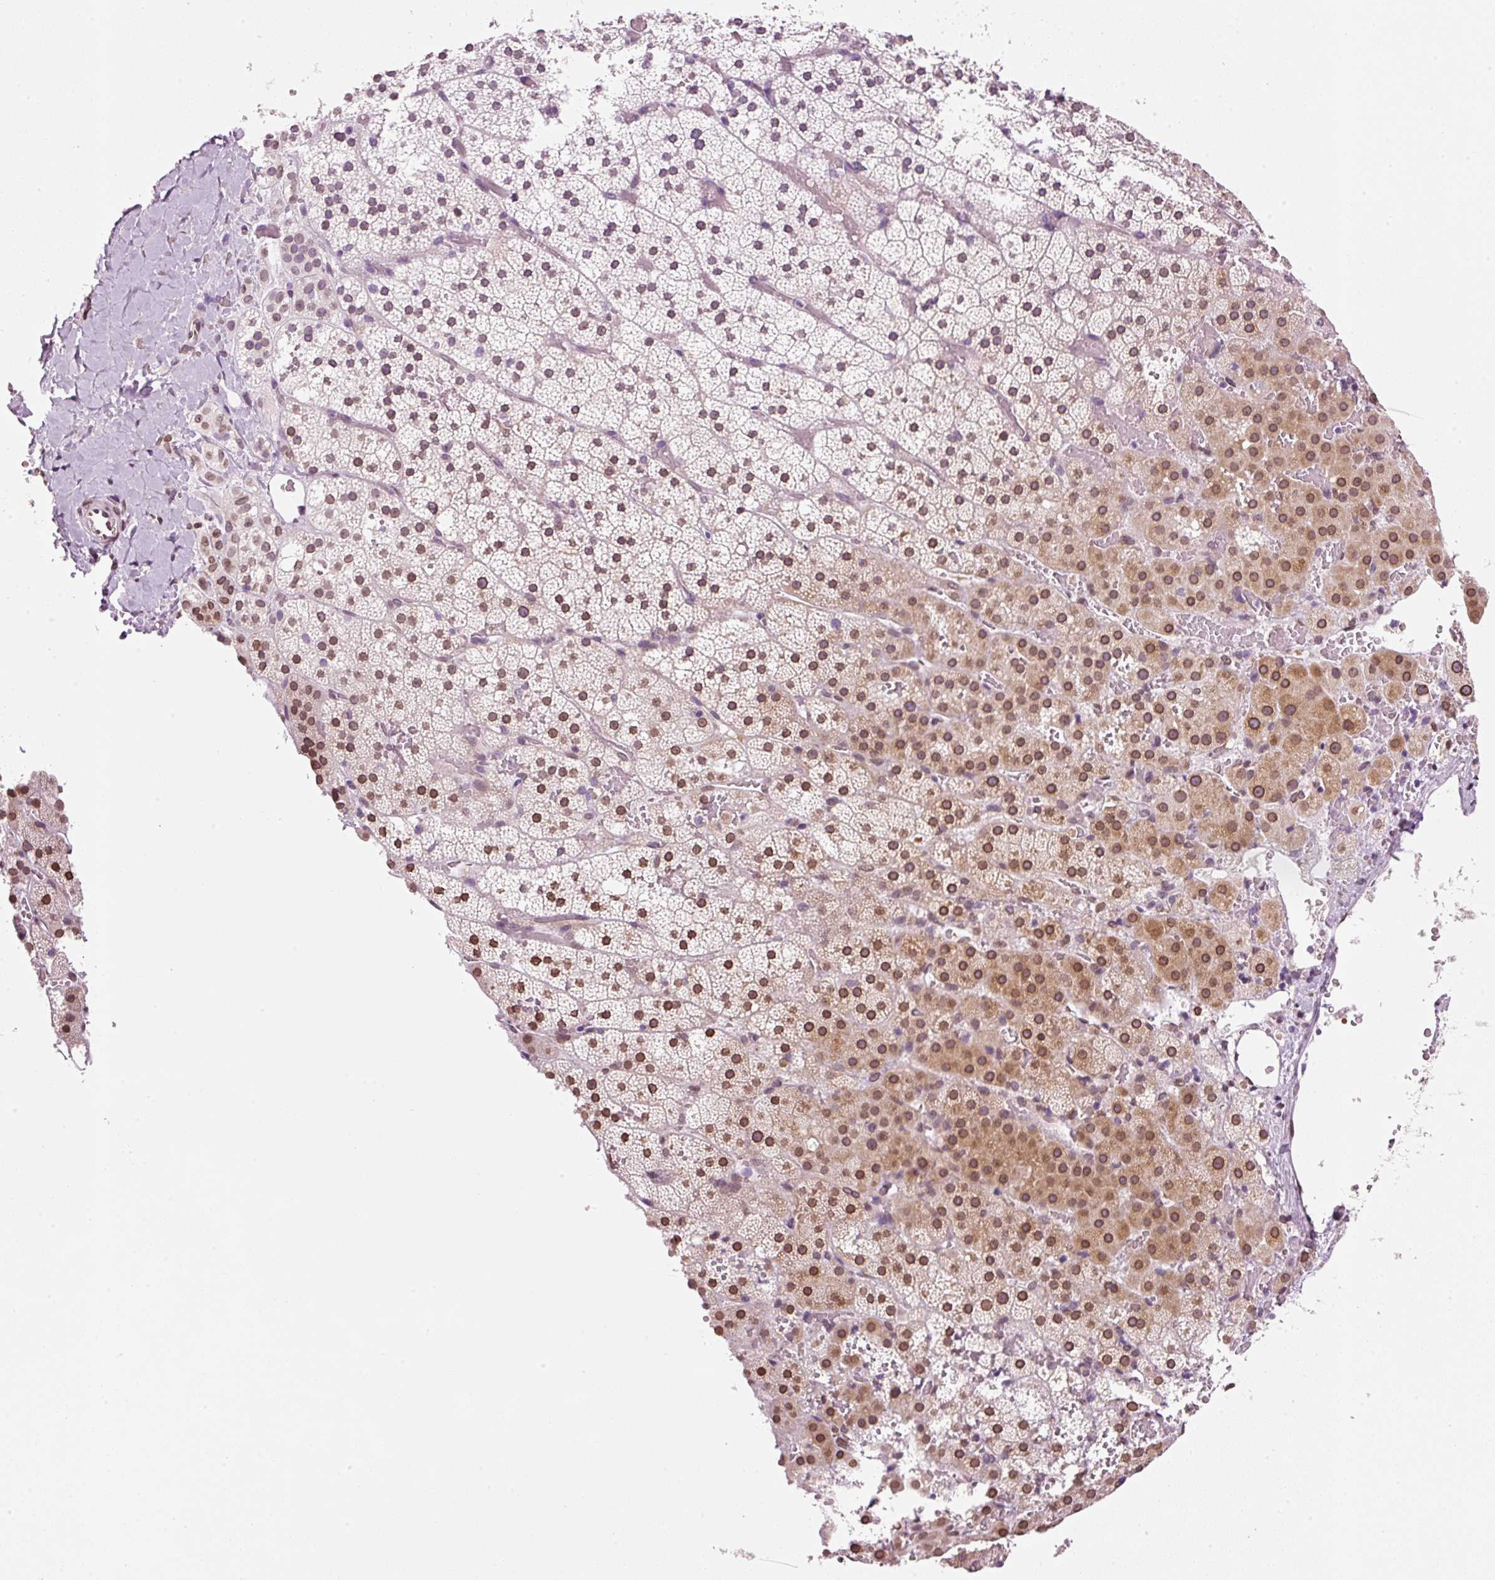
{"staining": {"intensity": "moderate", "quantity": "25%-75%", "location": "cytoplasmic/membranous,nuclear"}, "tissue": "adrenal gland", "cell_type": "Glandular cells", "image_type": "normal", "snomed": [{"axis": "morphology", "description": "Normal tissue, NOS"}, {"axis": "topography", "description": "Adrenal gland"}], "caption": "Moderate cytoplasmic/membranous,nuclear positivity for a protein is present in approximately 25%-75% of glandular cells of unremarkable adrenal gland using IHC.", "gene": "ZNF224", "patient": {"sex": "male", "age": 53}}